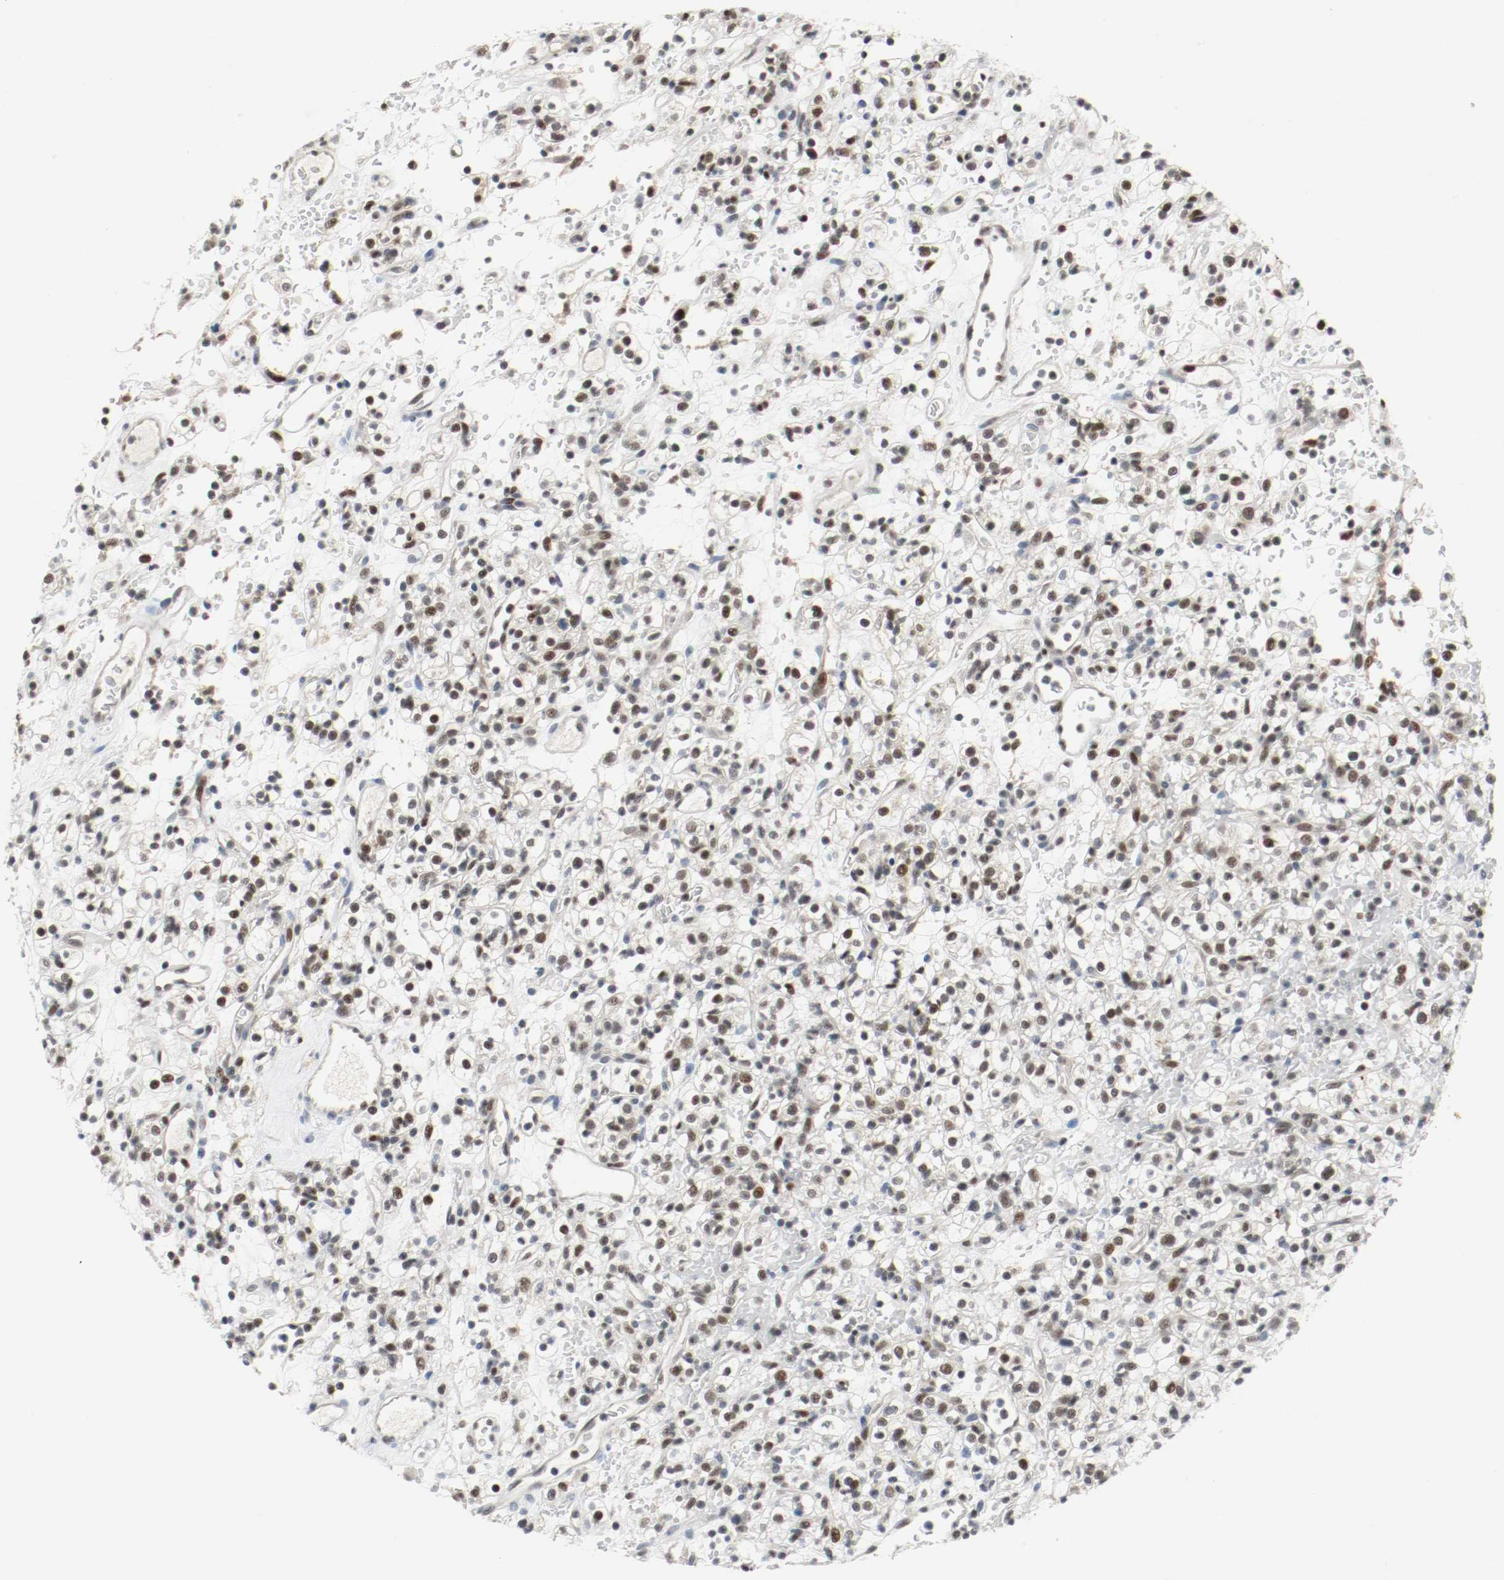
{"staining": {"intensity": "moderate", "quantity": "<25%", "location": "nuclear"}, "tissue": "renal cancer", "cell_type": "Tumor cells", "image_type": "cancer", "snomed": [{"axis": "morphology", "description": "Normal tissue, NOS"}, {"axis": "morphology", "description": "Adenocarcinoma, NOS"}, {"axis": "topography", "description": "Kidney"}], "caption": "A micrograph of renal cancer (adenocarcinoma) stained for a protein shows moderate nuclear brown staining in tumor cells. The staining is performed using DAB brown chromogen to label protein expression. The nuclei are counter-stained blue using hematoxylin.", "gene": "ASH1L", "patient": {"sex": "female", "age": 72}}